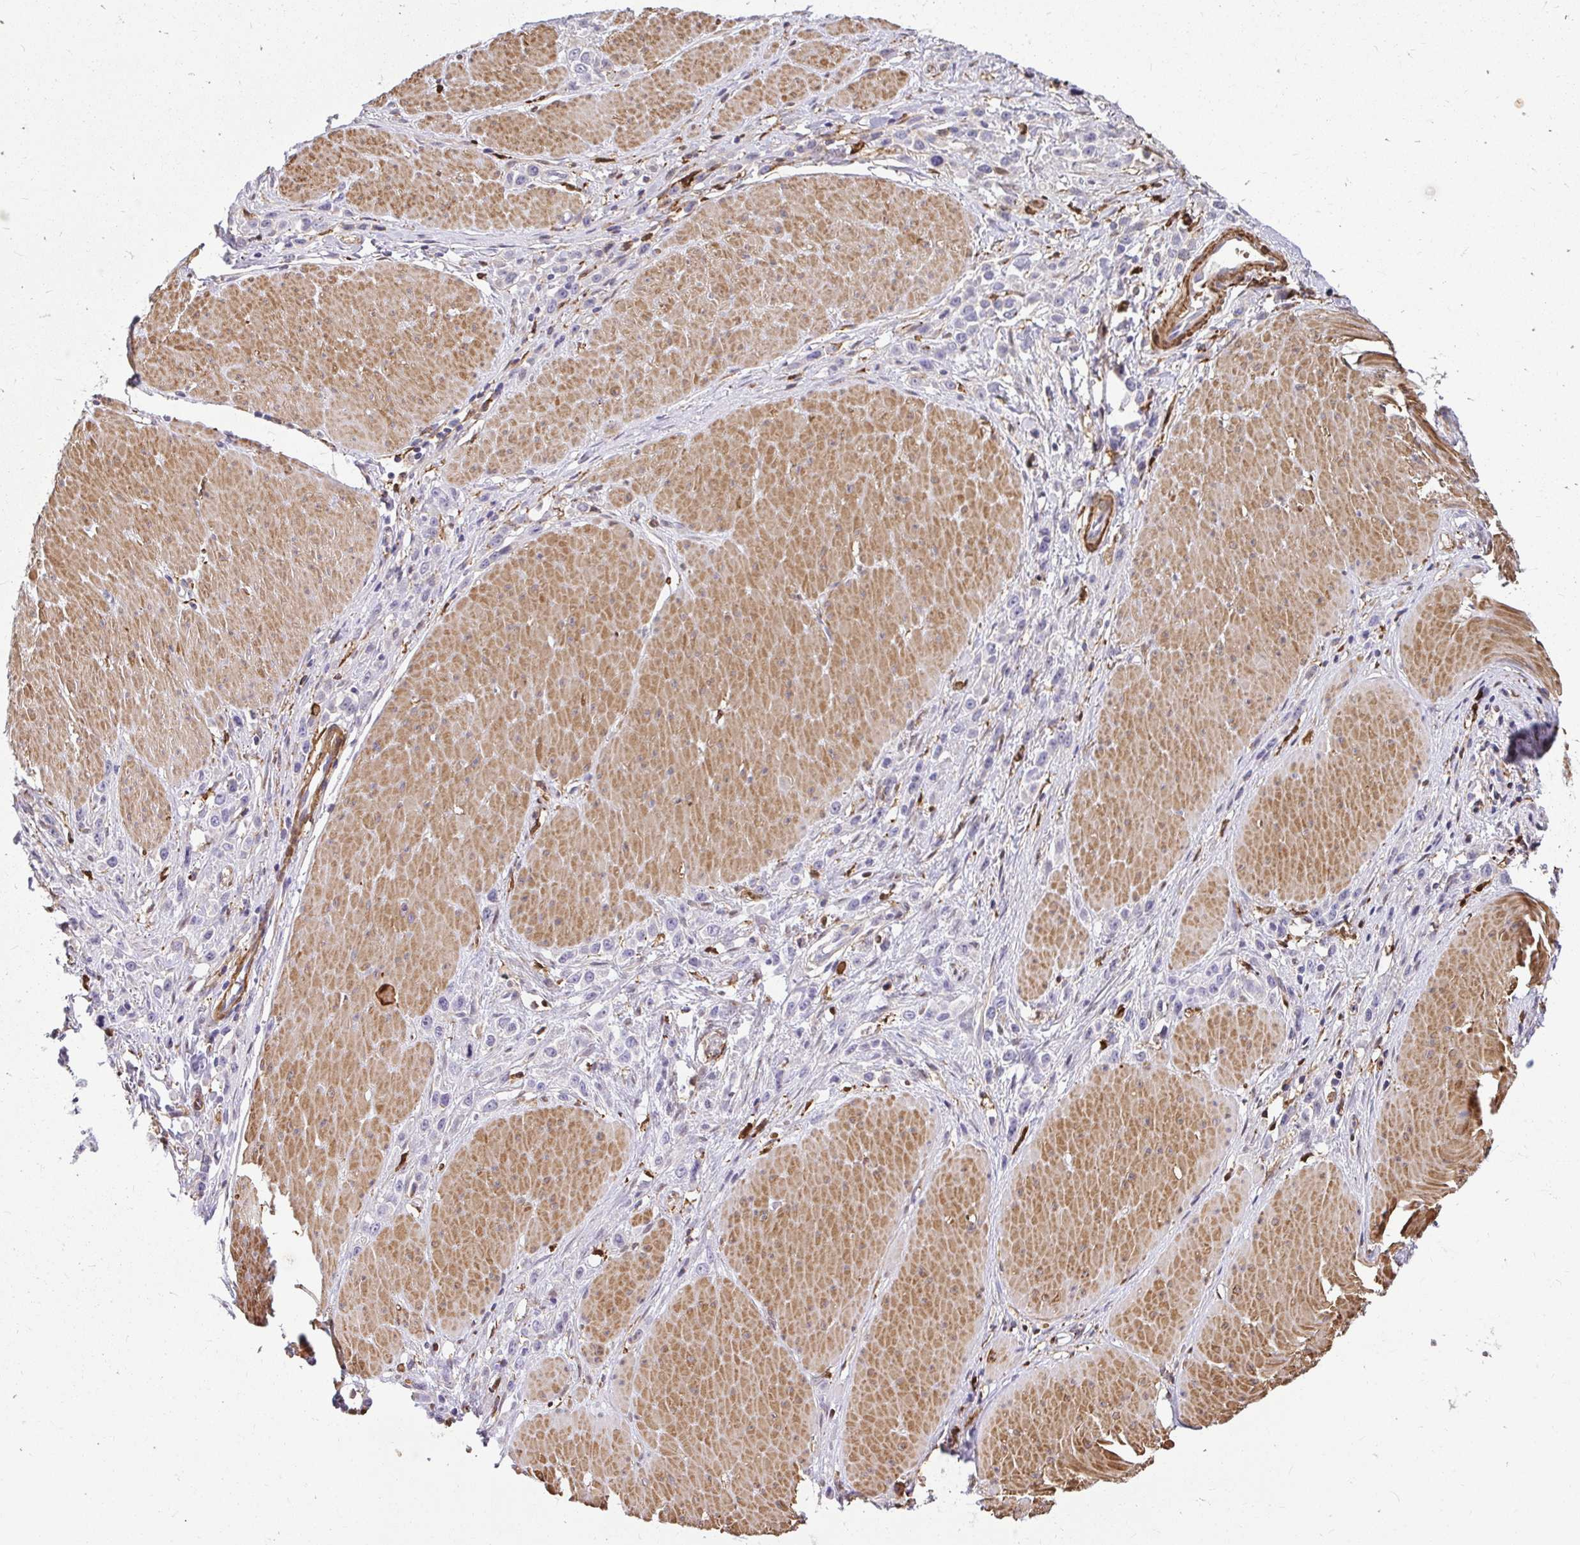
{"staining": {"intensity": "negative", "quantity": "none", "location": "none"}, "tissue": "stomach cancer", "cell_type": "Tumor cells", "image_type": "cancer", "snomed": [{"axis": "morphology", "description": "Adenocarcinoma, NOS"}, {"axis": "topography", "description": "Stomach"}], "caption": "The IHC micrograph has no significant positivity in tumor cells of adenocarcinoma (stomach) tissue. (IHC, brightfield microscopy, high magnification).", "gene": "GSN", "patient": {"sex": "male", "age": 47}}